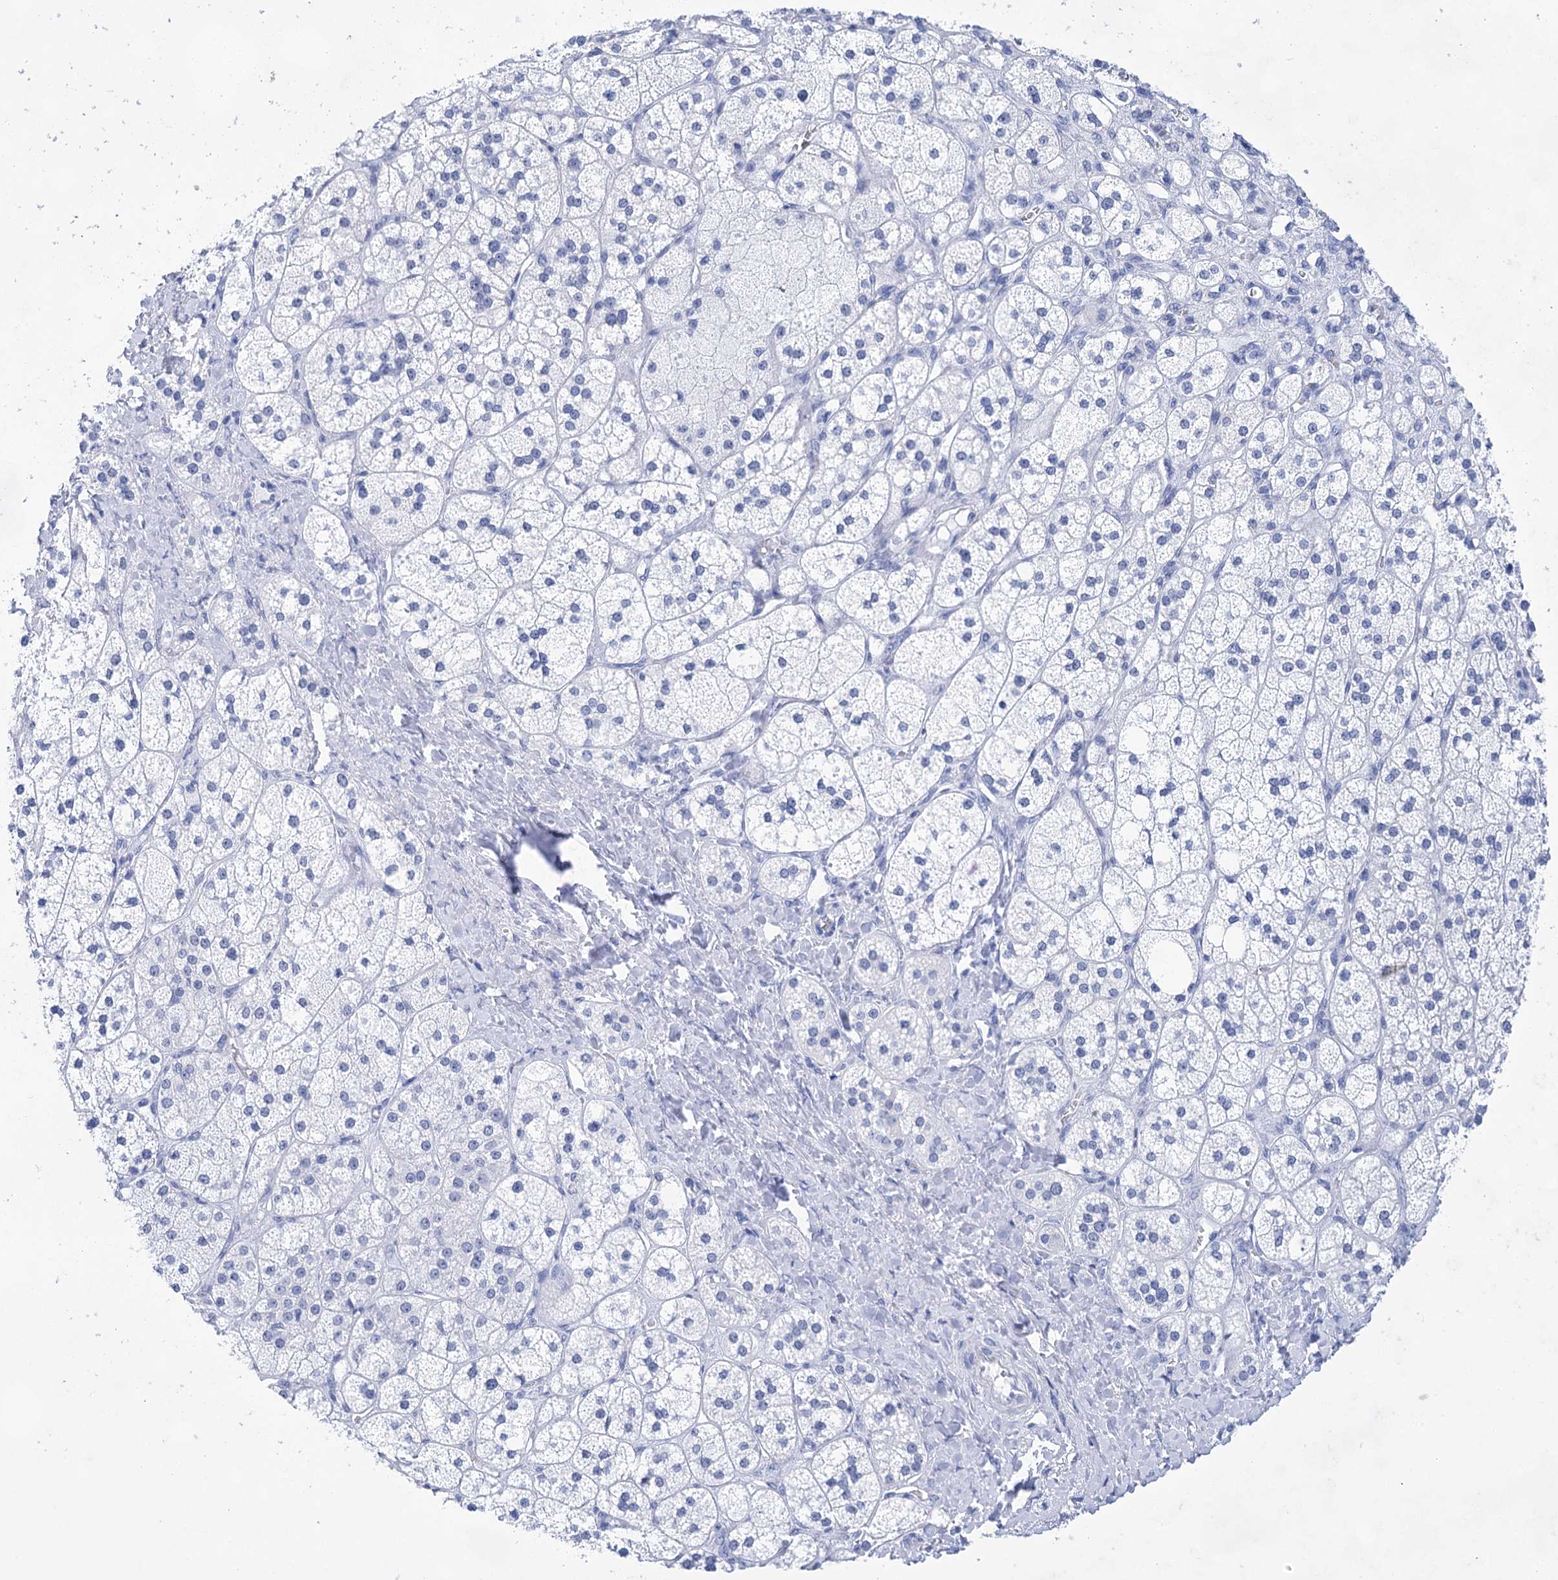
{"staining": {"intensity": "negative", "quantity": "none", "location": "none"}, "tissue": "adrenal gland", "cell_type": "Glandular cells", "image_type": "normal", "snomed": [{"axis": "morphology", "description": "Normal tissue, NOS"}, {"axis": "topography", "description": "Adrenal gland"}], "caption": "This photomicrograph is of unremarkable adrenal gland stained with immunohistochemistry (IHC) to label a protein in brown with the nuclei are counter-stained blue. There is no expression in glandular cells. The staining is performed using DAB (3,3'-diaminobenzidine) brown chromogen with nuclei counter-stained in using hematoxylin.", "gene": "LALBA", "patient": {"sex": "male", "age": 61}}